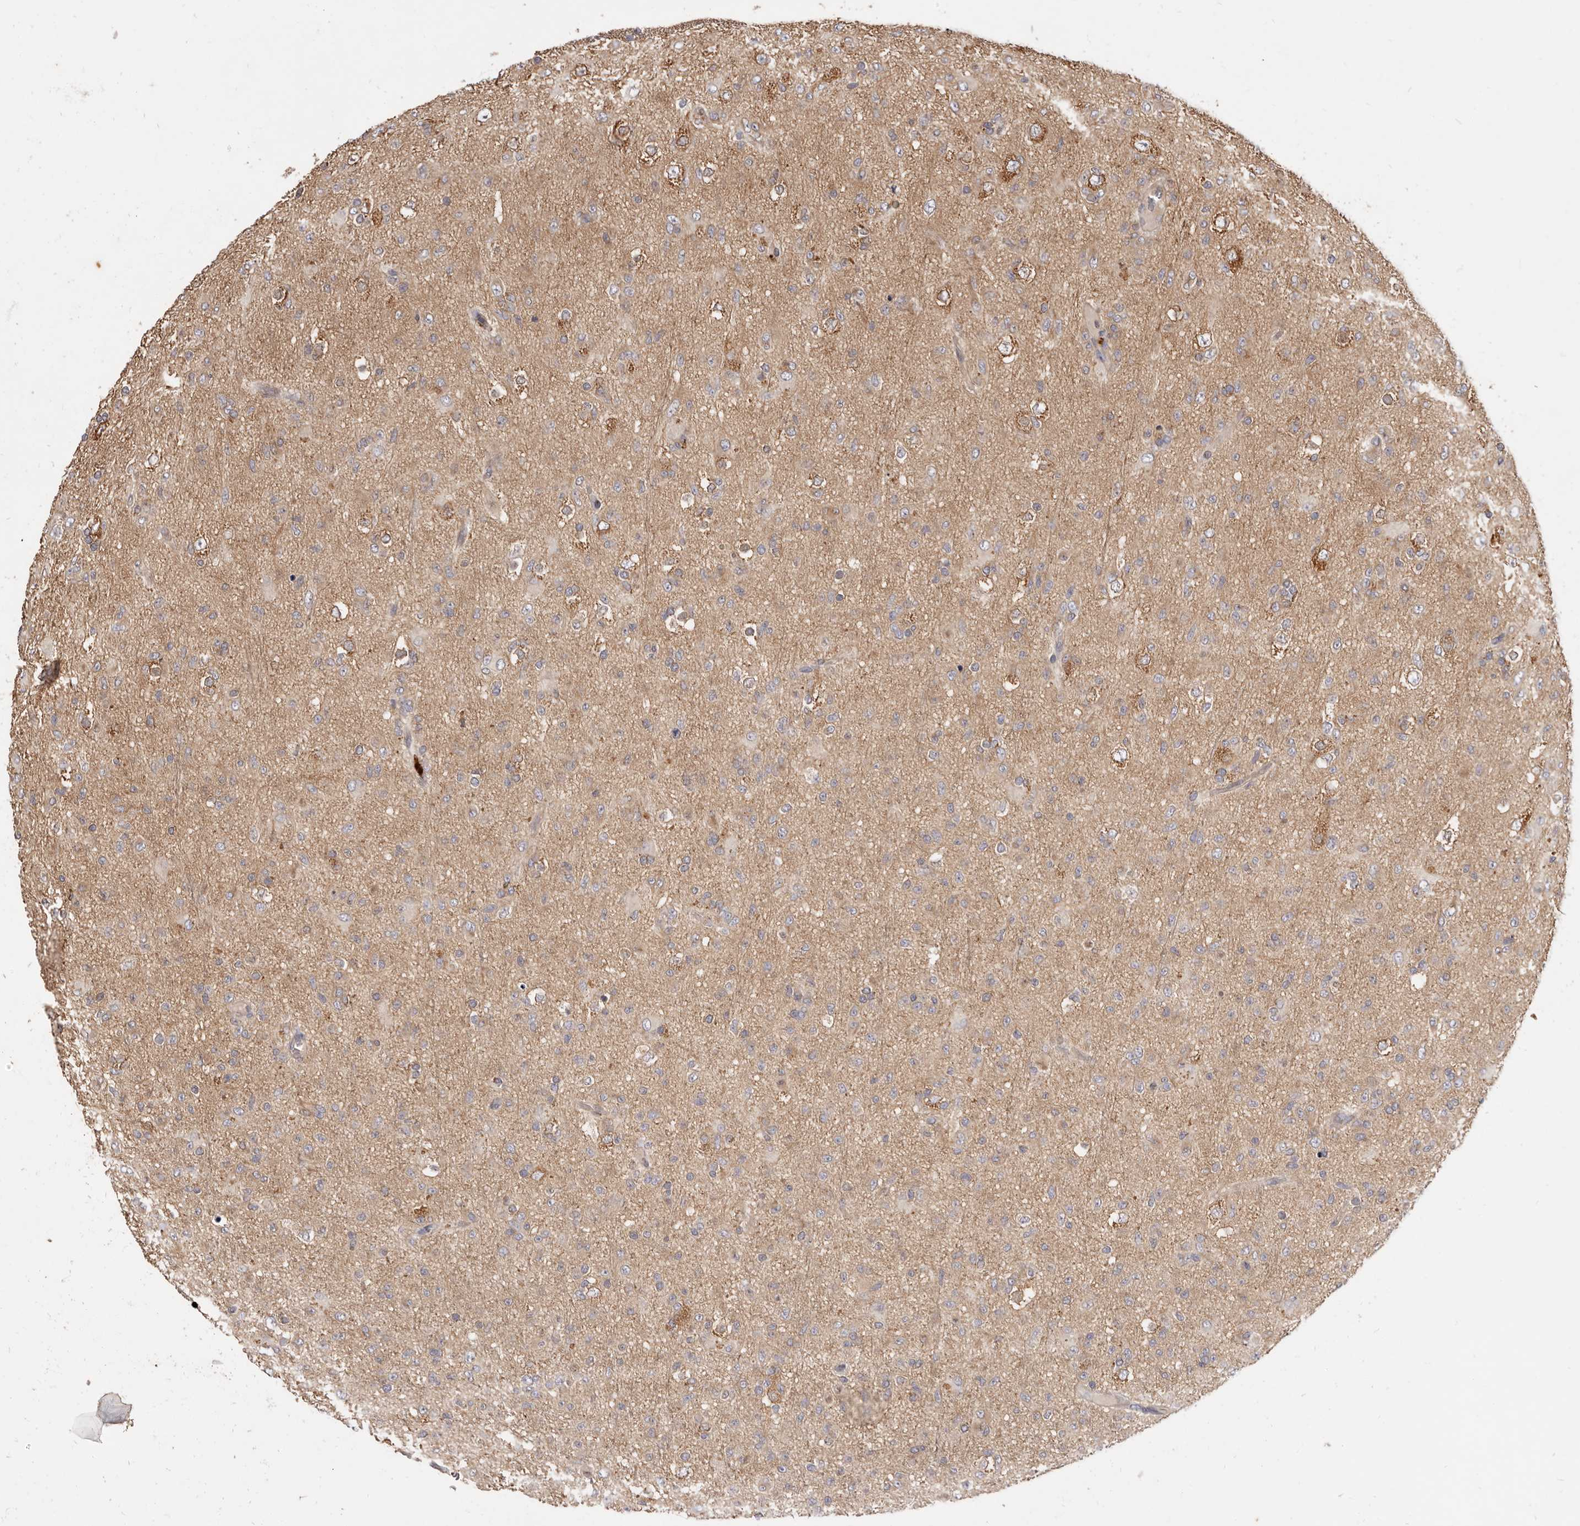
{"staining": {"intensity": "weak", "quantity": "25%-75%", "location": "cytoplasmic/membranous"}, "tissue": "glioma", "cell_type": "Tumor cells", "image_type": "cancer", "snomed": [{"axis": "morphology", "description": "Glioma, malignant, Low grade"}, {"axis": "topography", "description": "Brain"}], "caption": "Protein staining of glioma tissue displays weak cytoplasmic/membranous expression in about 25%-75% of tumor cells.", "gene": "ADAMTS20", "patient": {"sex": "male", "age": 65}}